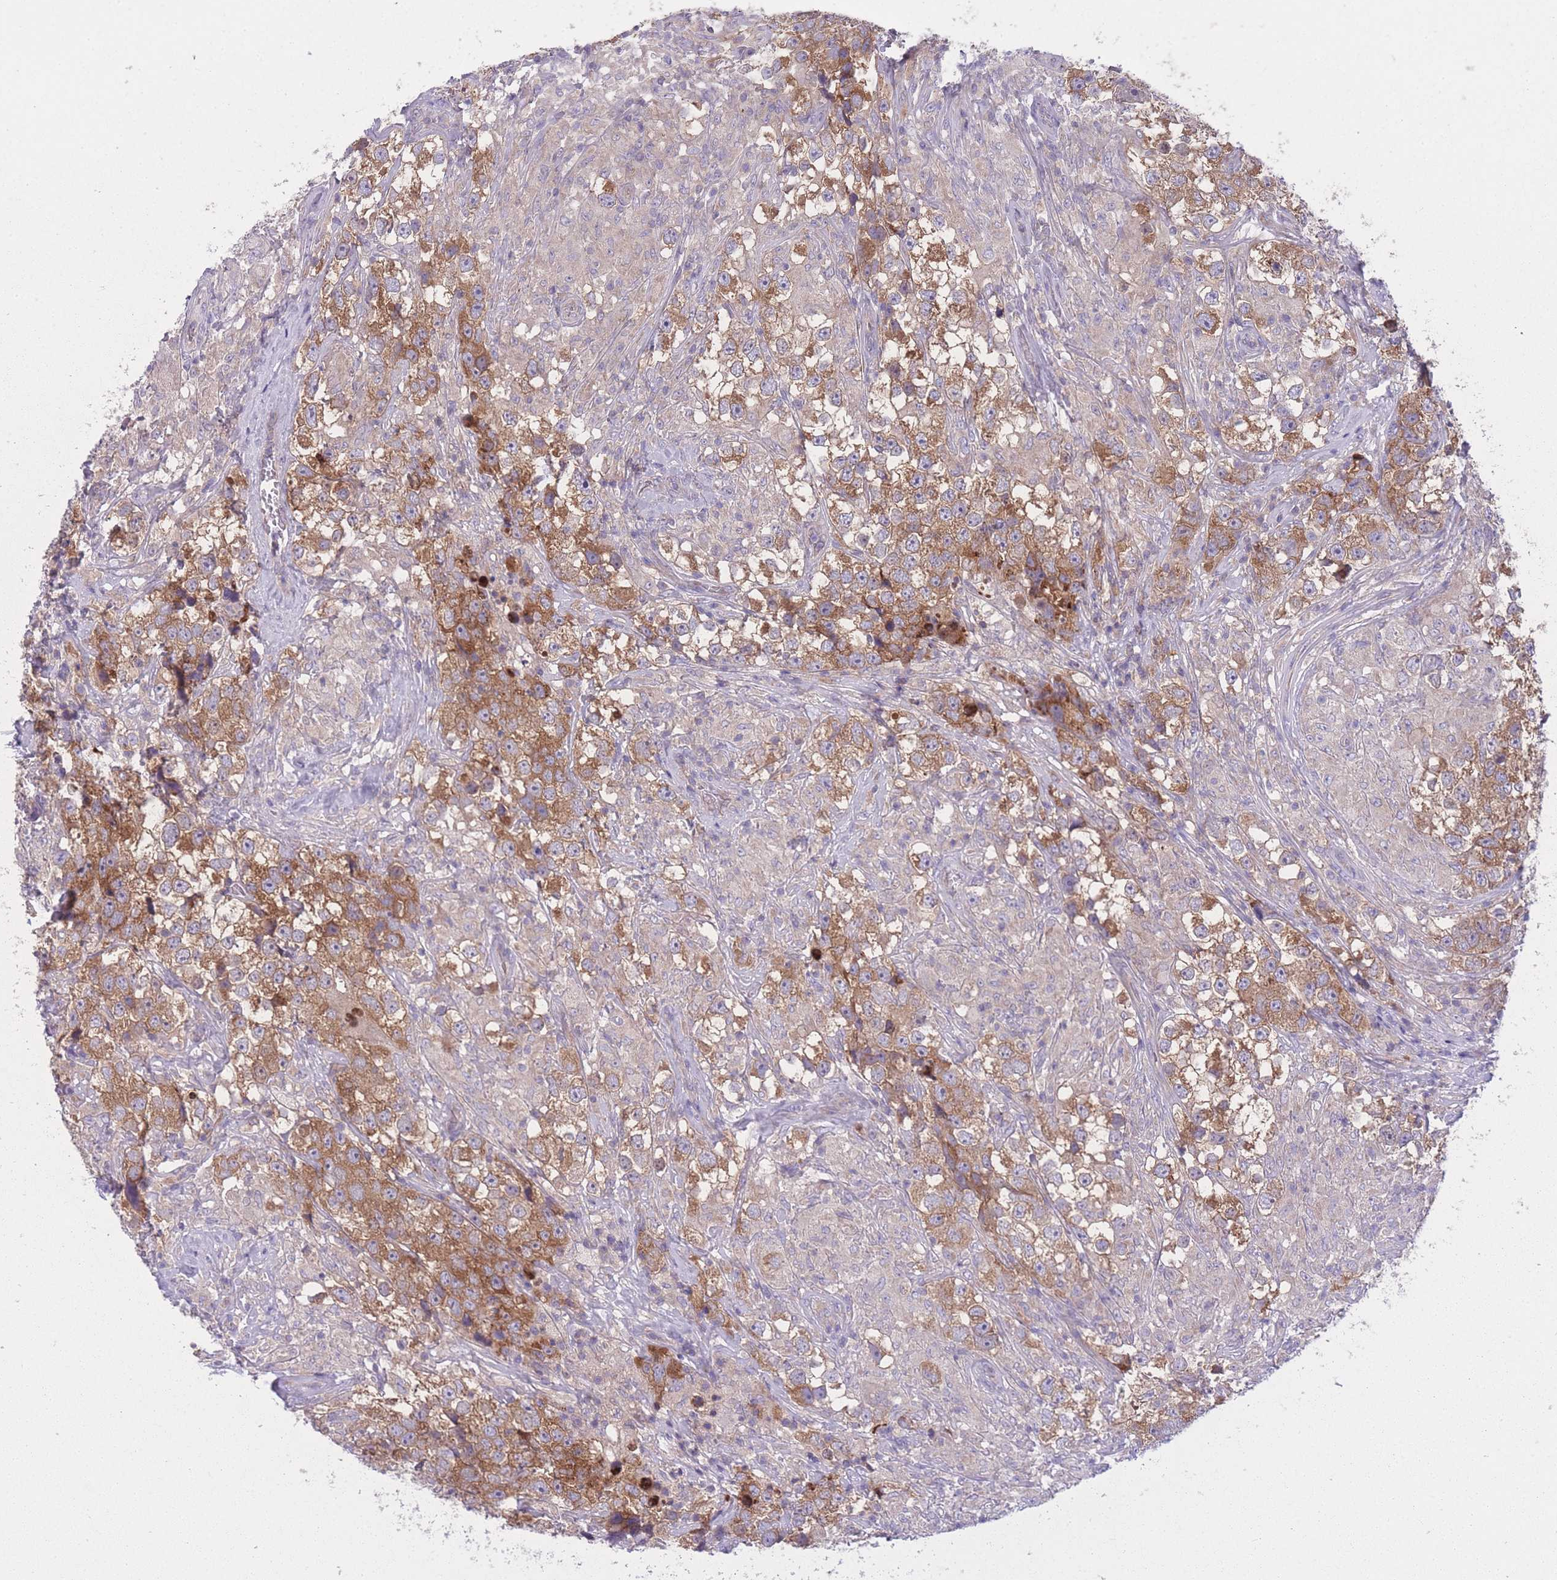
{"staining": {"intensity": "moderate", "quantity": ">75%", "location": "cytoplasmic/membranous"}, "tissue": "testis cancer", "cell_type": "Tumor cells", "image_type": "cancer", "snomed": [{"axis": "morphology", "description": "Seminoma, NOS"}, {"axis": "topography", "description": "Testis"}], "caption": "Immunohistochemical staining of human testis cancer (seminoma) demonstrates medium levels of moderate cytoplasmic/membranous protein positivity in approximately >75% of tumor cells.", "gene": "CCT6B", "patient": {"sex": "male", "age": 46}}